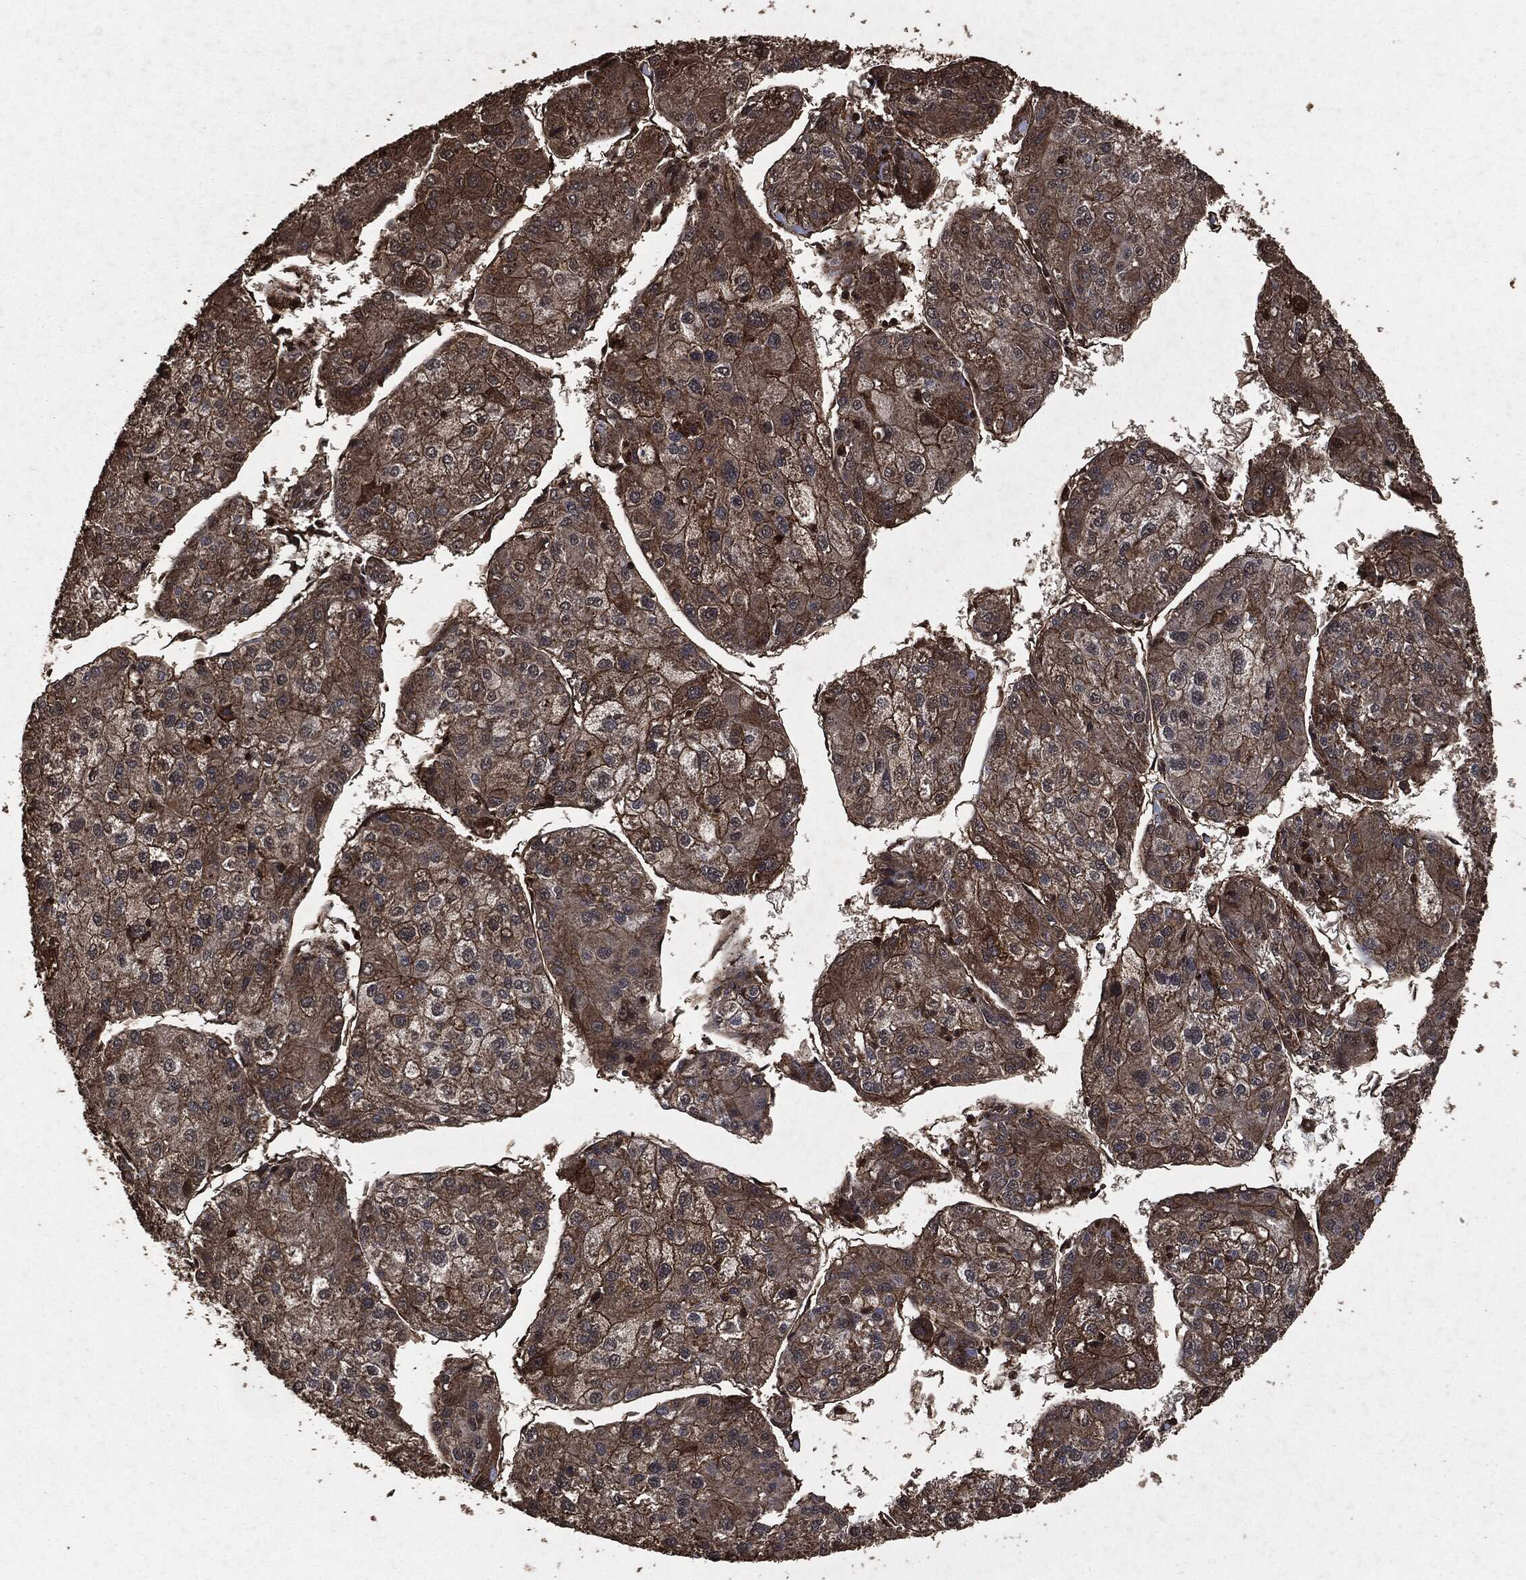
{"staining": {"intensity": "strong", "quantity": "25%-75%", "location": "cytoplasmic/membranous"}, "tissue": "liver cancer", "cell_type": "Tumor cells", "image_type": "cancer", "snomed": [{"axis": "morphology", "description": "Carcinoma, Hepatocellular, NOS"}, {"axis": "topography", "description": "Liver"}], "caption": "Liver cancer (hepatocellular carcinoma) stained with DAB IHC reveals high levels of strong cytoplasmic/membranous positivity in about 25%-75% of tumor cells.", "gene": "HRAS", "patient": {"sex": "male", "age": 43}}